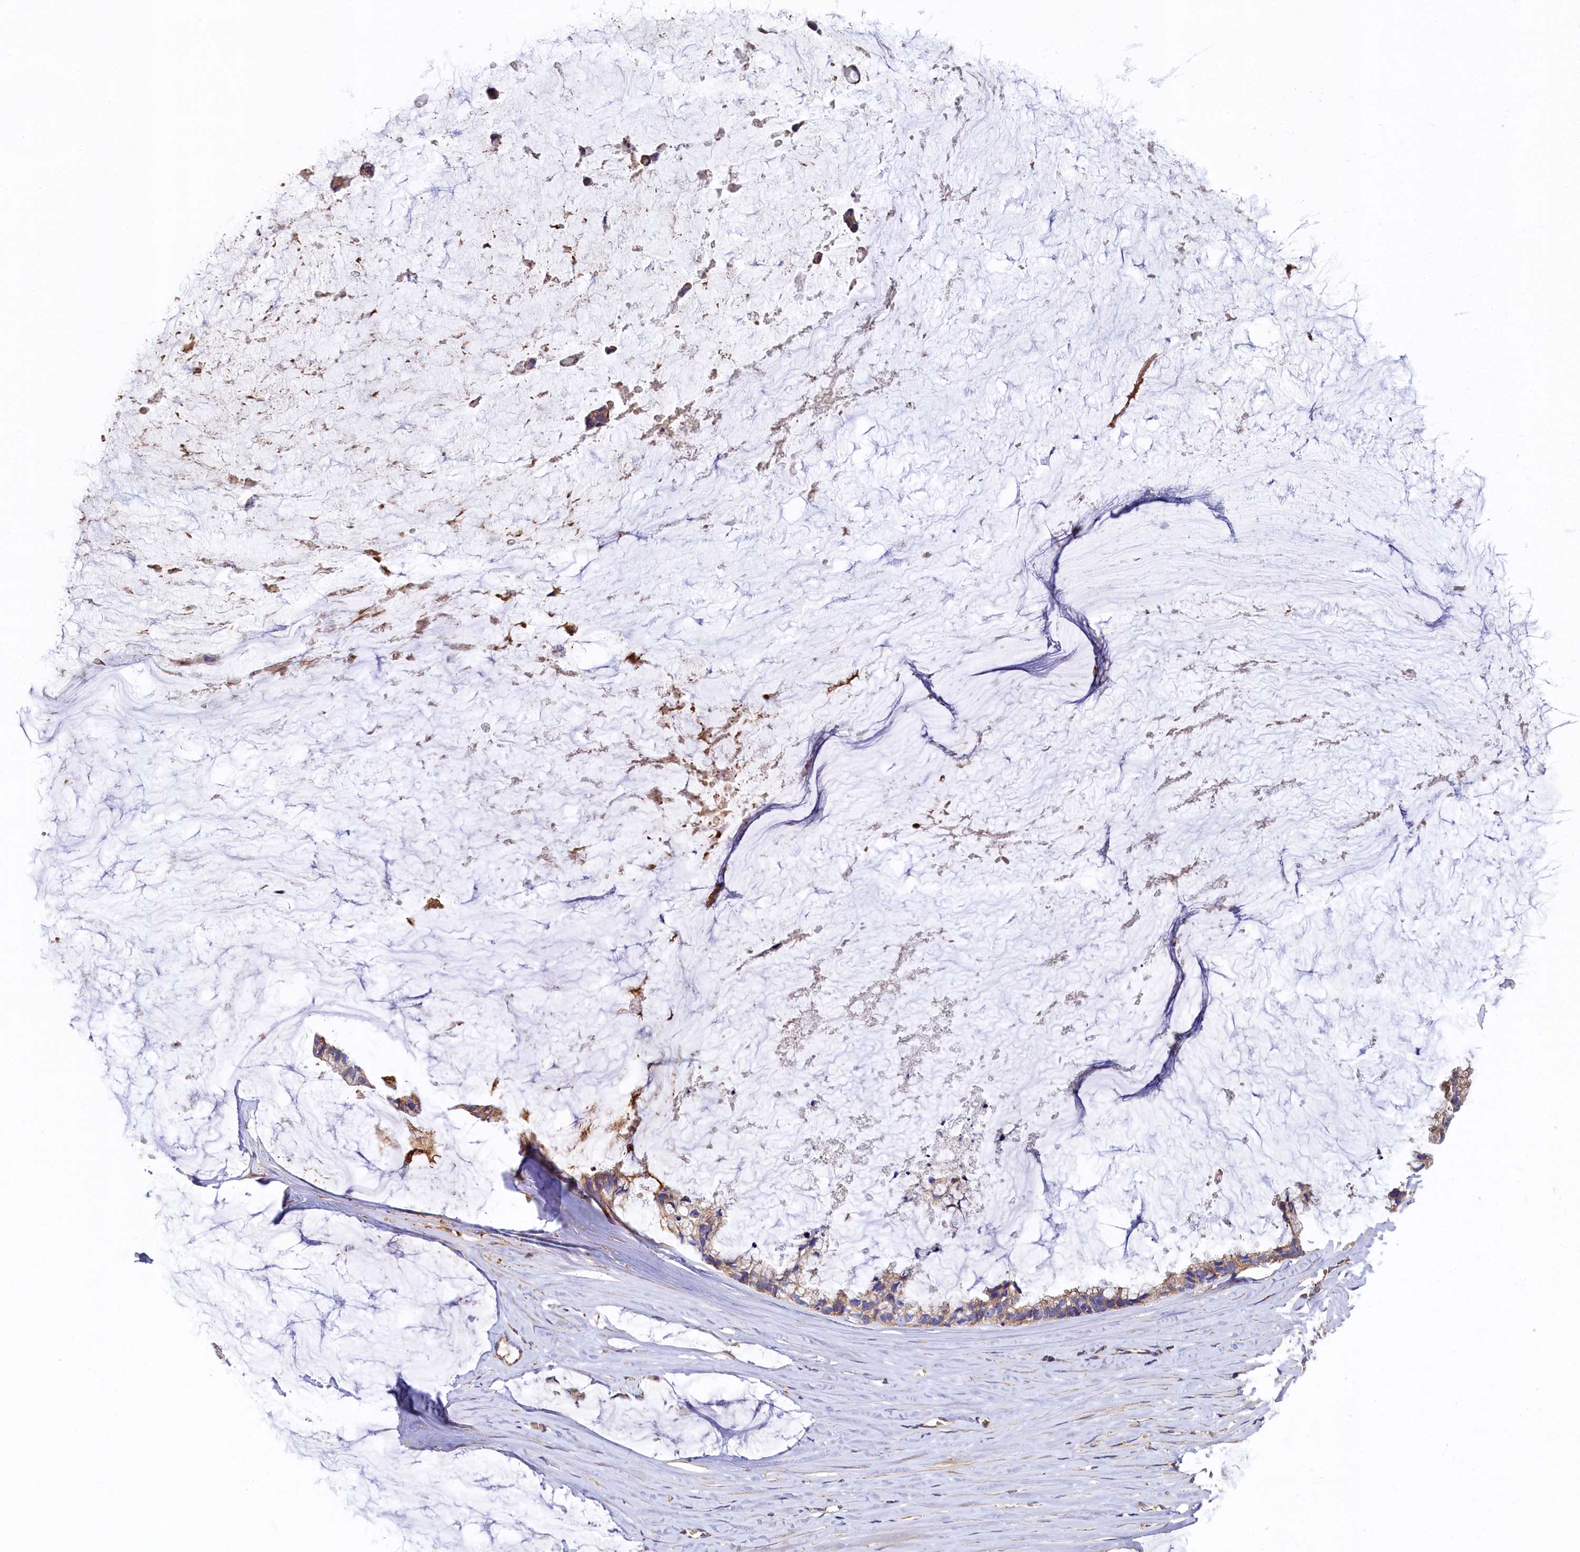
{"staining": {"intensity": "weak", "quantity": "25%-75%", "location": "cytoplasmic/membranous"}, "tissue": "ovarian cancer", "cell_type": "Tumor cells", "image_type": "cancer", "snomed": [{"axis": "morphology", "description": "Cystadenocarcinoma, mucinous, NOS"}, {"axis": "topography", "description": "Ovary"}], "caption": "About 25%-75% of tumor cells in mucinous cystadenocarcinoma (ovarian) demonstrate weak cytoplasmic/membranous protein expression as visualized by brown immunohistochemical staining.", "gene": "SEC31B", "patient": {"sex": "female", "age": 39}}